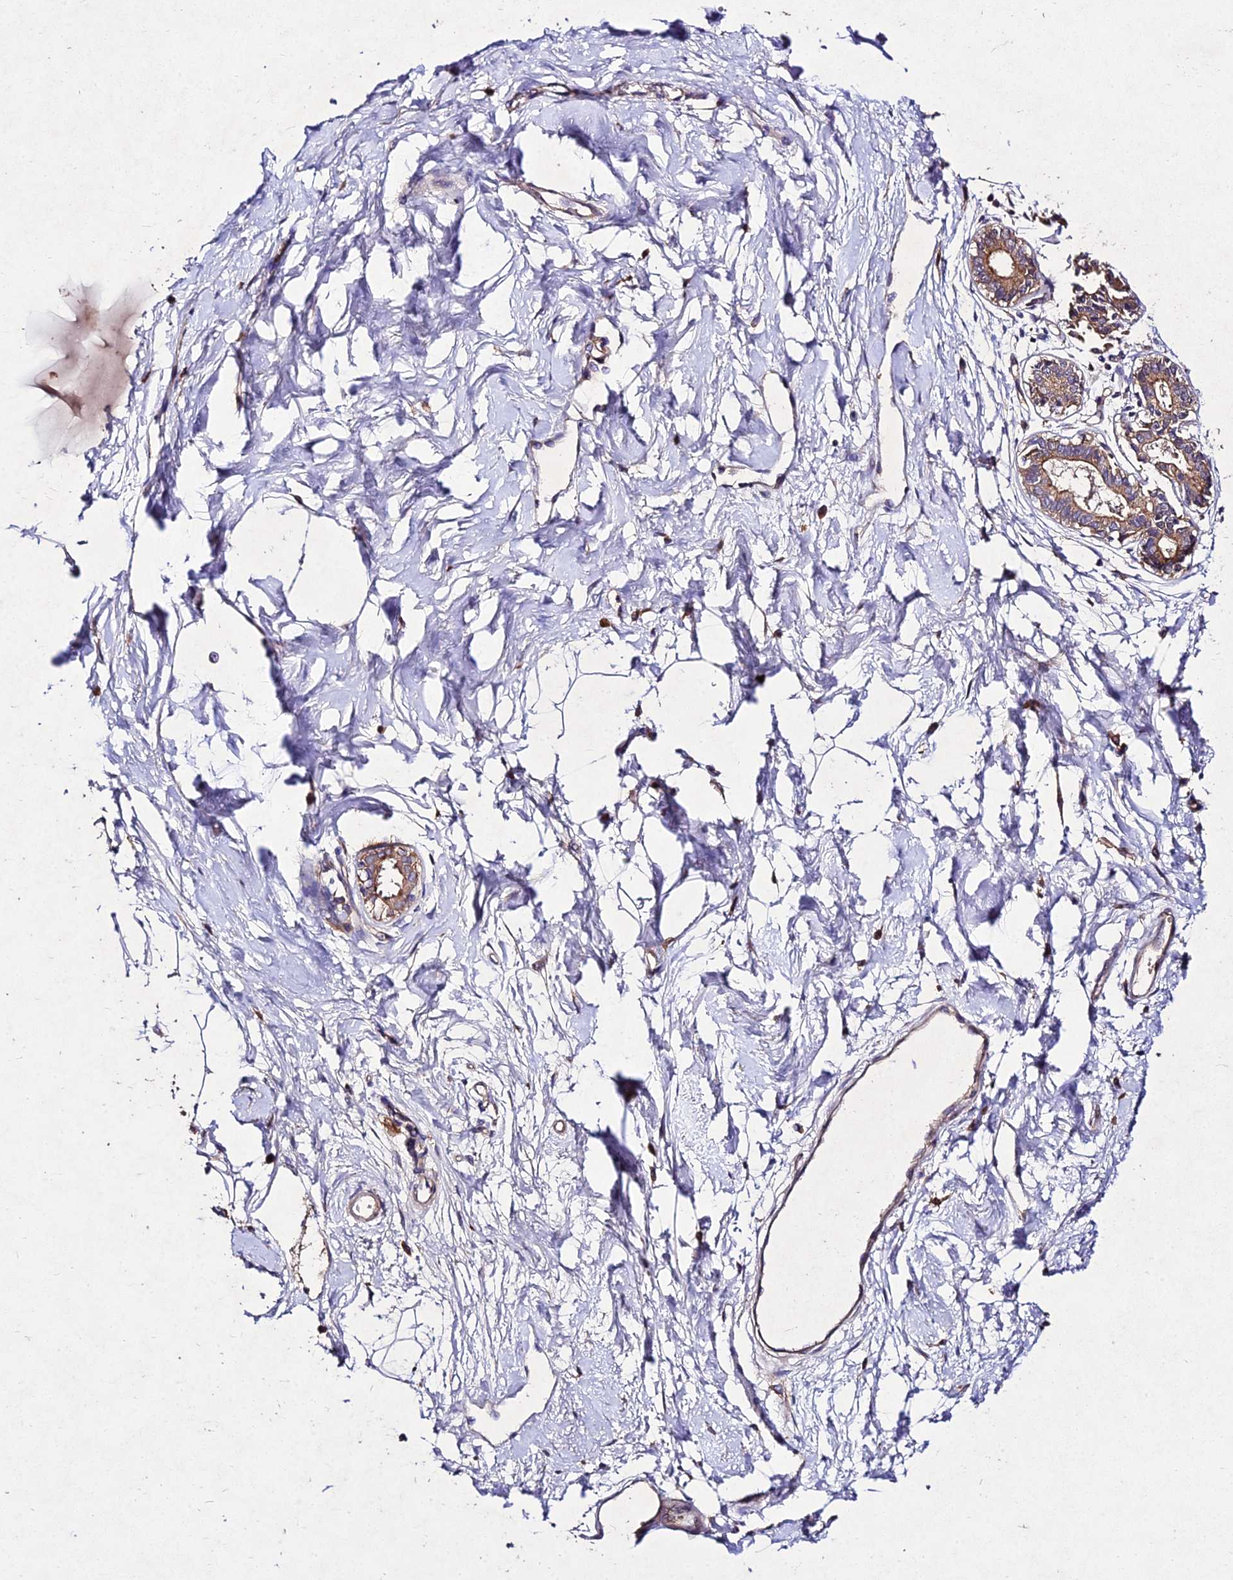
{"staining": {"intensity": "negative", "quantity": "none", "location": "none"}, "tissue": "breast", "cell_type": "Adipocytes", "image_type": "normal", "snomed": [{"axis": "morphology", "description": "Normal tissue, NOS"}, {"axis": "topography", "description": "Breast"}], "caption": "Human breast stained for a protein using immunohistochemistry (IHC) displays no staining in adipocytes.", "gene": "AP3M1", "patient": {"sex": "female", "age": 45}}